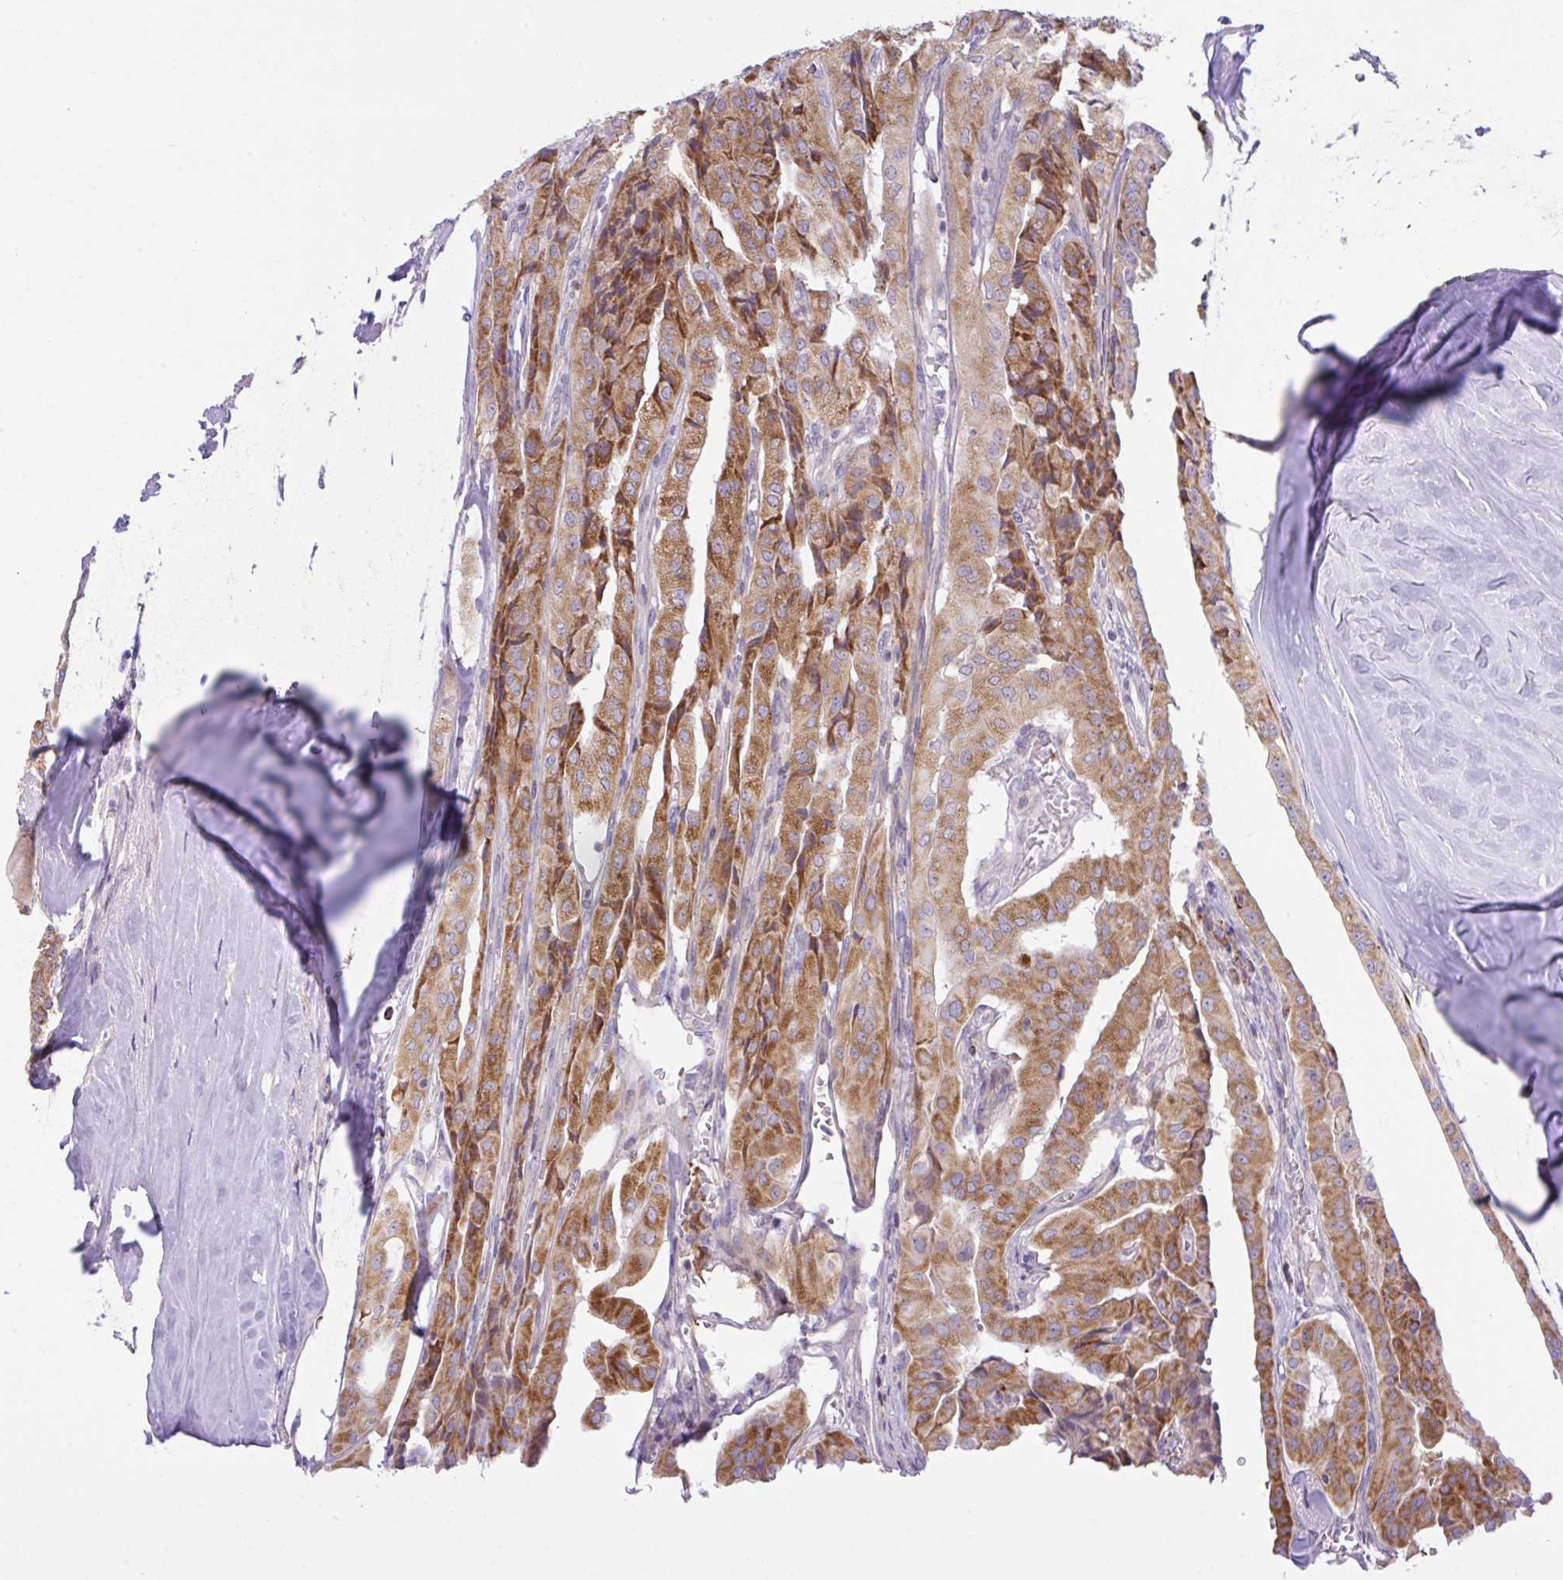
{"staining": {"intensity": "moderate", "quantity": ">75%", "location": "cytoplasmic/membranous"}, "tissue": "thyroid cancer", "cell_type": "Tumor cells", "image_type": "cancer", "snomed": [{"axis": "morphology", "description": "Papillary adenocarcinoma, NOS"}, {"axis": "topography", "description": "Thyroid gland"}], "caption": "IHC staining of thyroid papillary adenocarcinoma, which reveals medium levels of moderate cytoplasmic/membranous expression in approximately >75% of tumor cells indicating moderate cytoplasmic/membranous protein expression. The staining was performed using DAB (3,3'-diaminobenzidine) (brown) for protein detection and nuclei were counterstained in hematoxylin (blue).", "gene": "CHDH", "patient": {"sex": "female", "age": 59}}